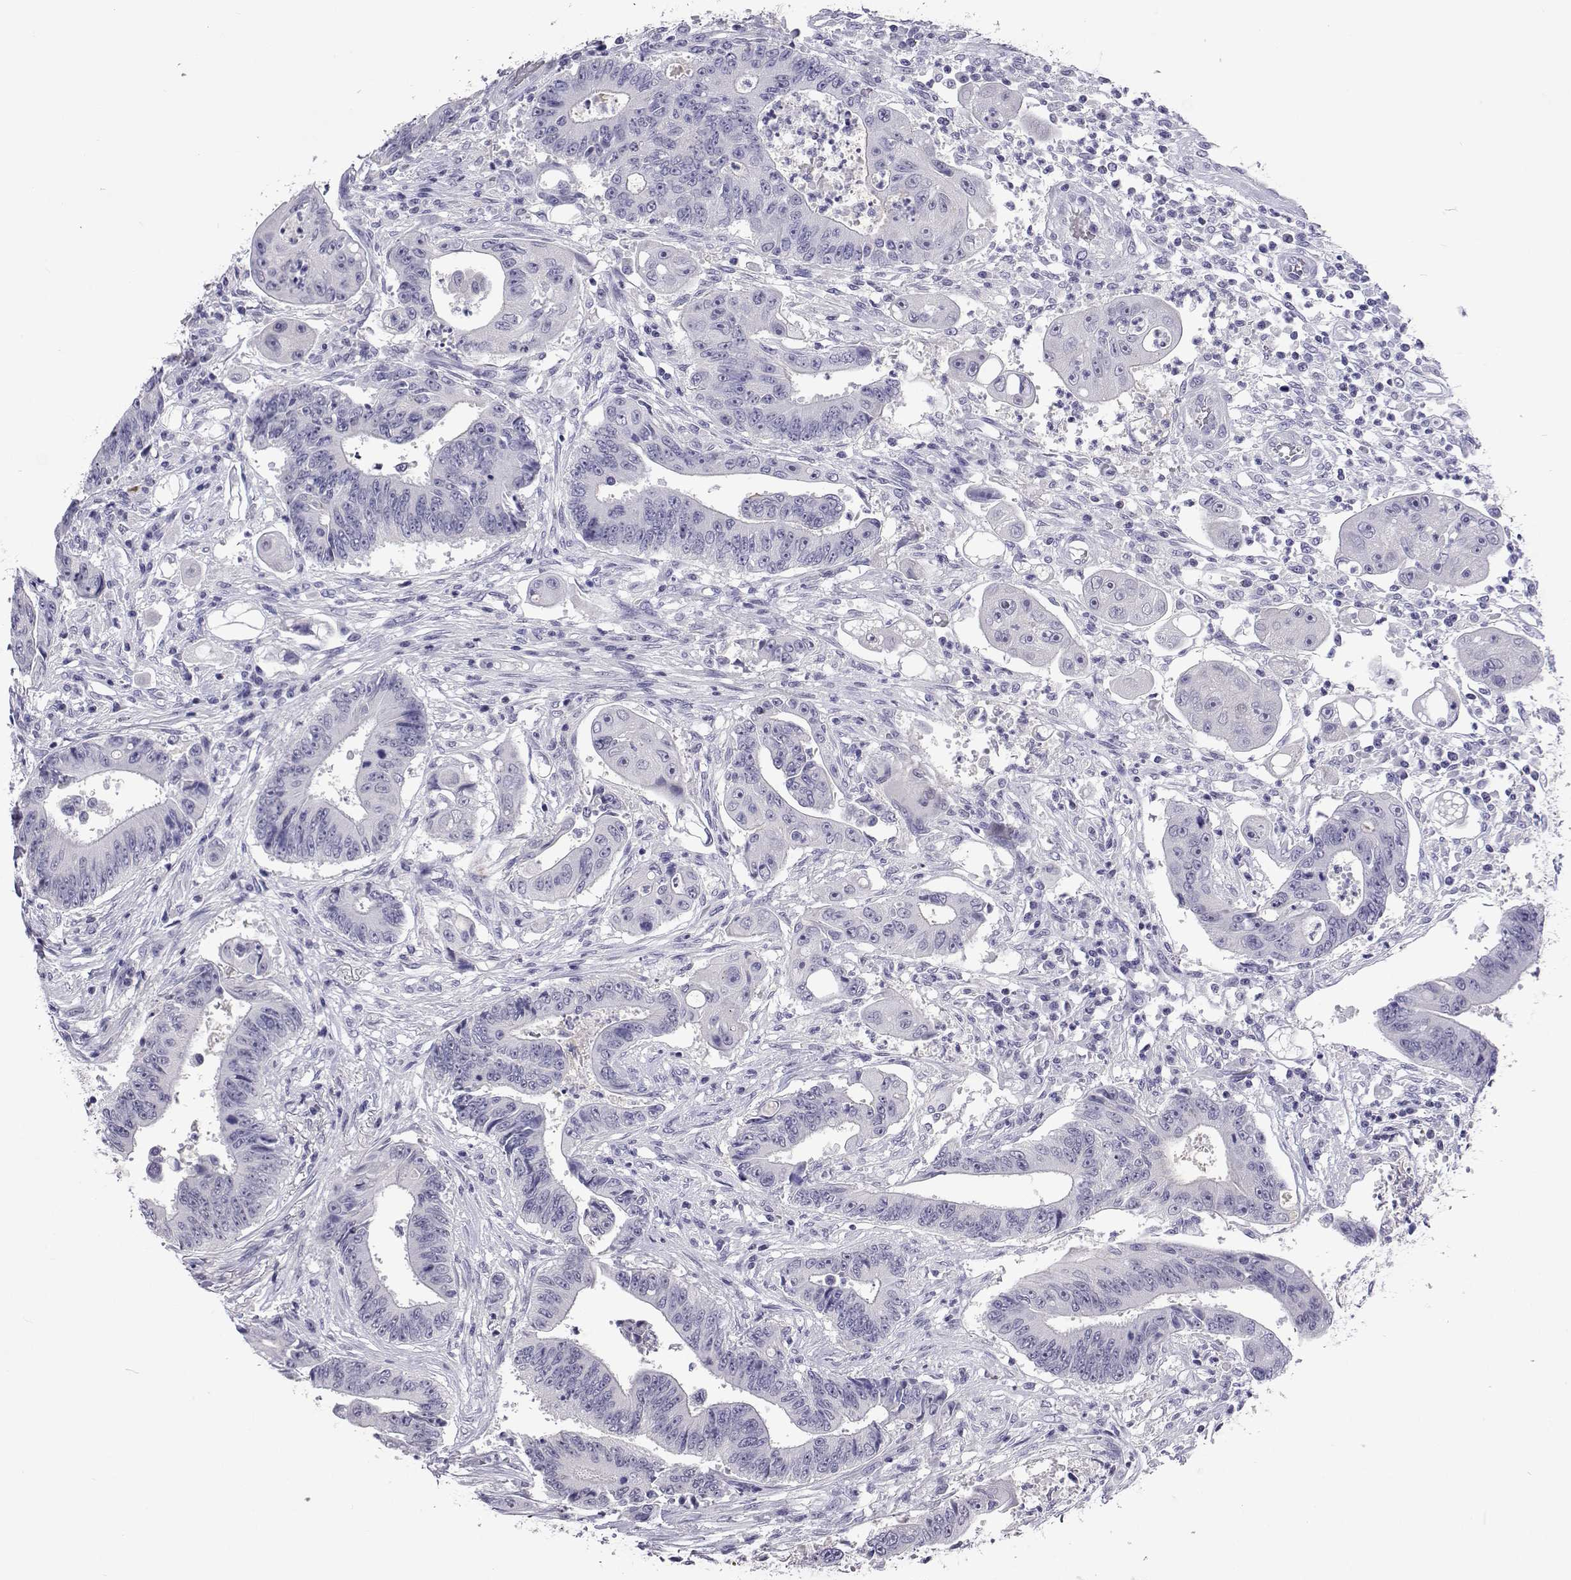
{"staining": {"intensity": "negative", "quantity": "none", "location": "none"}, "tissue": "colorectal cancer", "cell_type": "Tumor cells", "image_type": "cancer", "snomed": [{"axis": "morphology", "description": "Adenocarcinoma, NOS"}, {"axis": "topography", "description": "Rectum"}], "caption": "Tumor cells show no significant expression in adenocarcinoma (colorectal).", "gene": "GALM", "patient": {"sex": "male", "age": 54}}